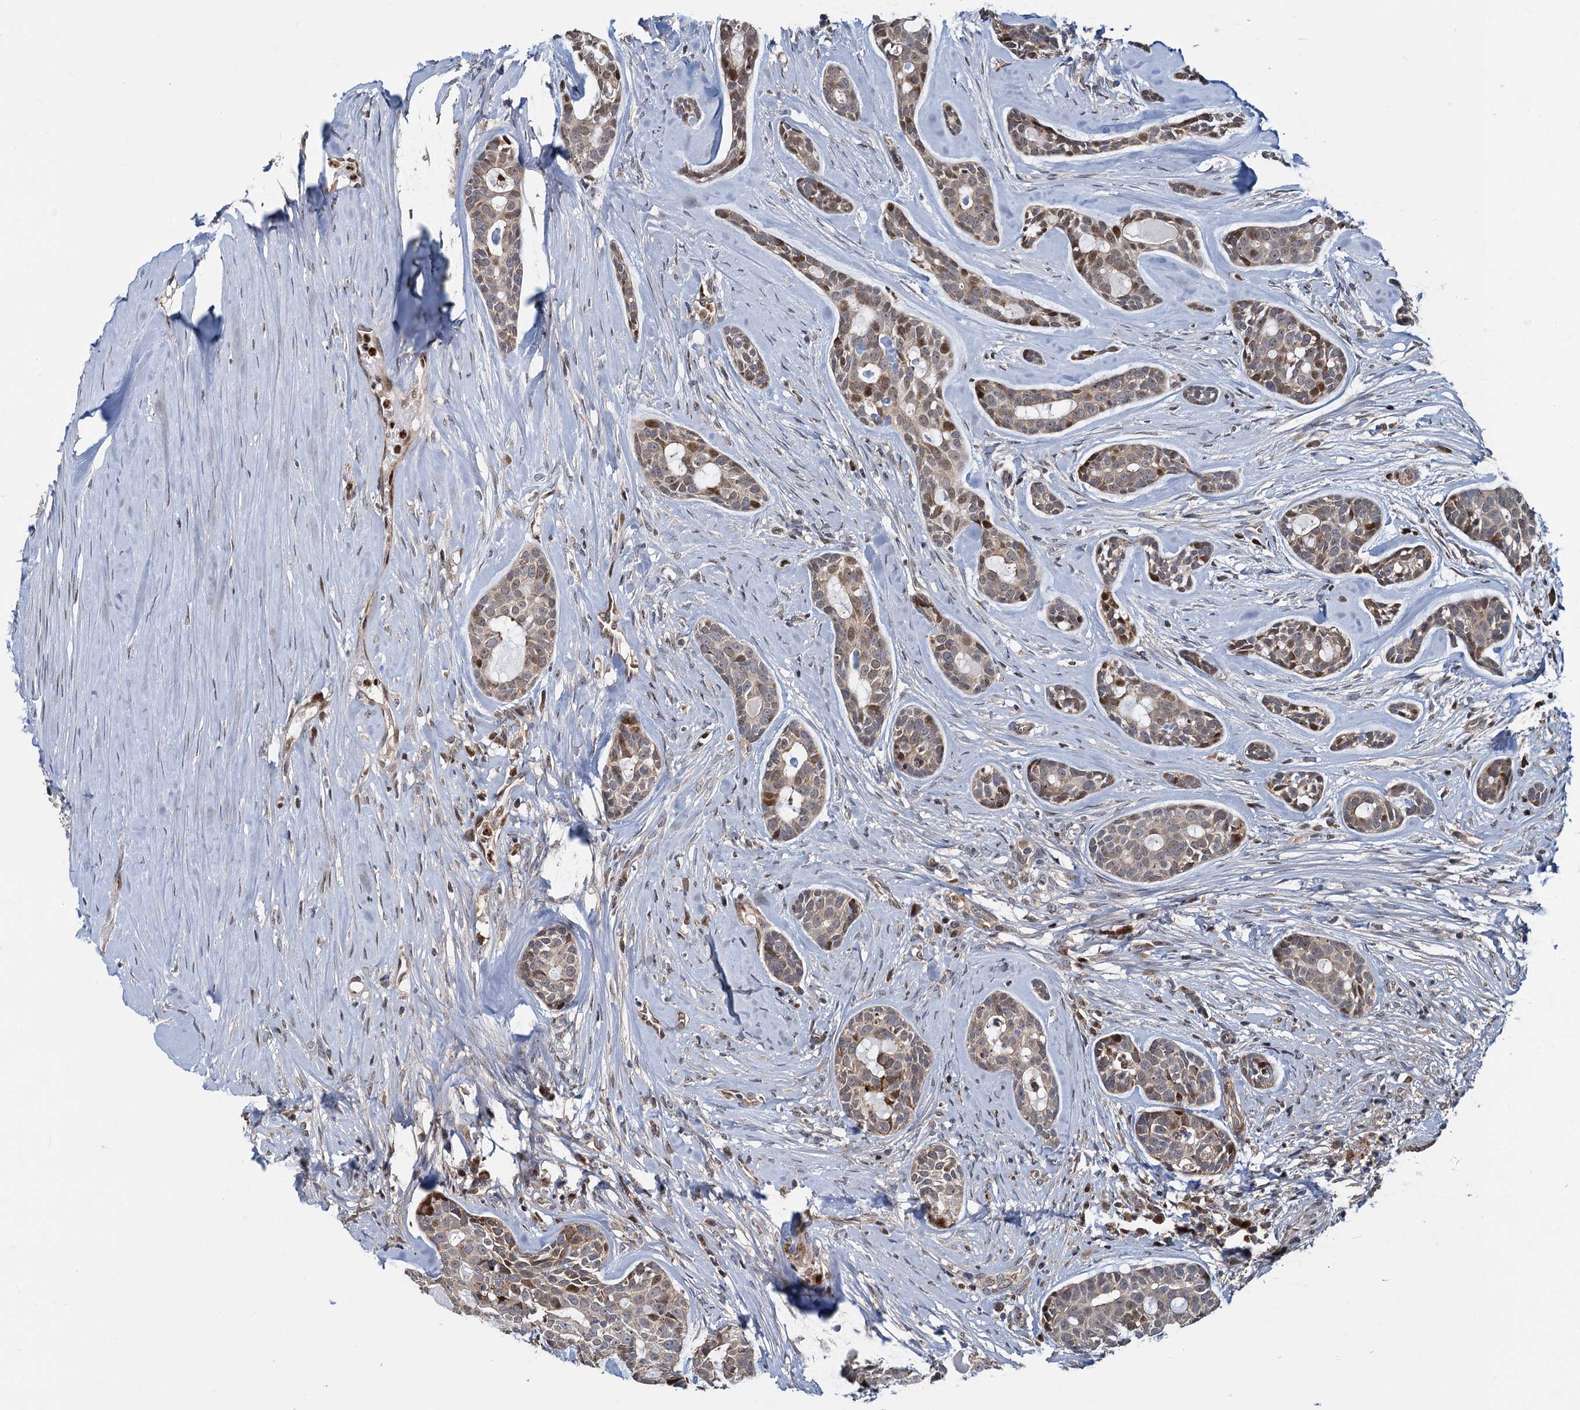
{"staining": {"intensity": "moderate", "quantity": "<25%", "location": "cytoplasmic/membranous,nuclear"}, "tissue": "head and neck cancer", "cell_type": "Tumor cells", "image_type": "cancer", "snomed": [{"axis": "morphology", "description": "Adenocarcinoma, NOS"}, {"axis": "topography", "description": "Subcutis"}, {"axis": "topography", "description": "Head-Neck"}], "caption": "Brown immunohistochemical staining in human head and neck cancer (adenocarcinoma) shows moderate cytoplasmic/membranous and nuclear expression in about <25% of tumor cells.", "gene": "ATOSA", "patient": {"sex": "female", "age": 73}}